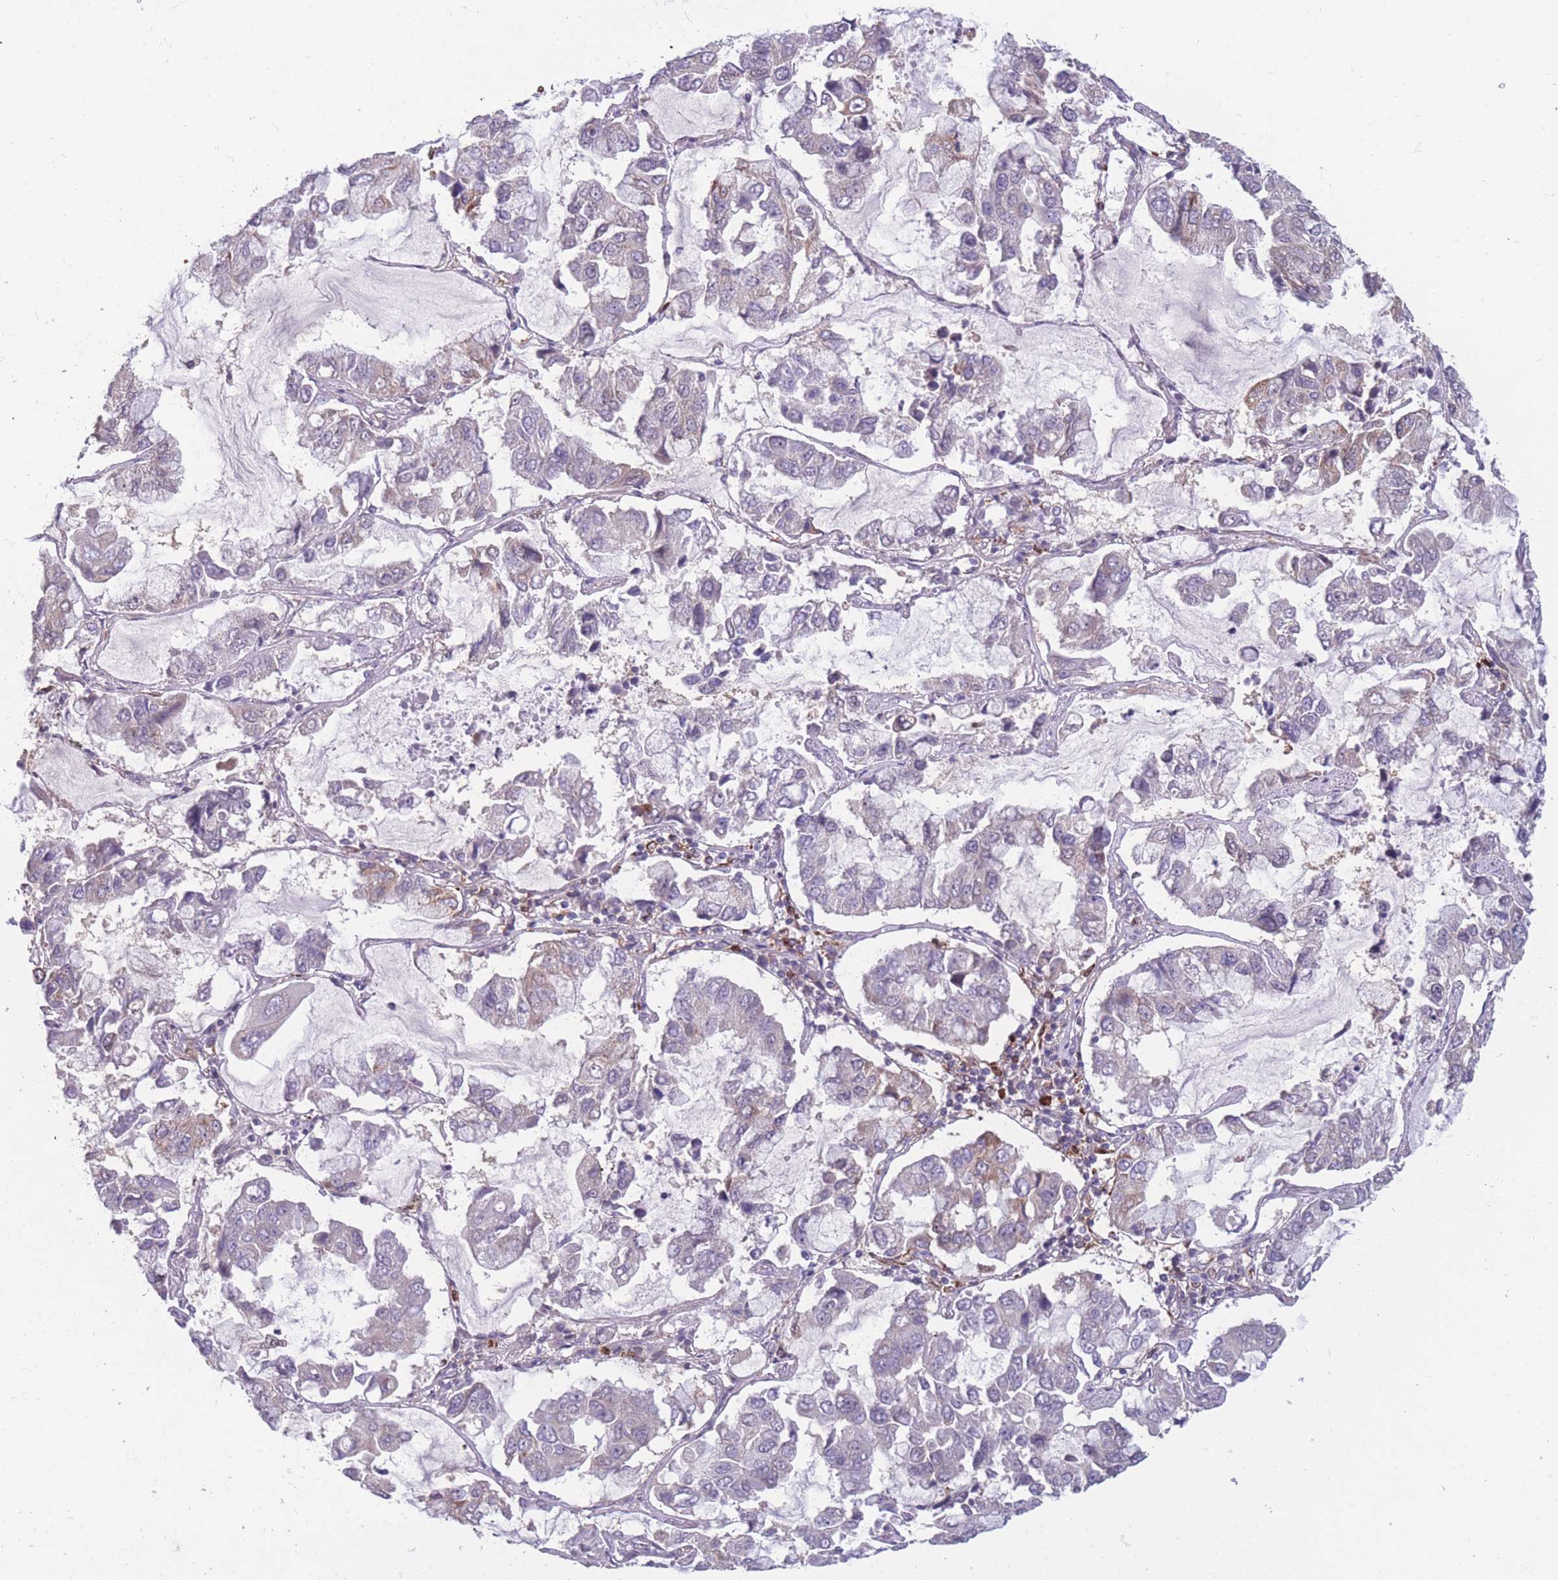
{"staining": {"intensity": "negative", "quantity": "none", "location": "none"}, "tissue": "lung cancer", "cell_type": "Tumor cells", "image_type": "cancer", "snomed": [{"axis": "morphology", "description": "Adenocarcinoma, NOS"}, {"axis": "topography", "description": "Lung"}], "caption": "Immunohistochemistry of human lung cancer demonstrates no staining in tumor cells.", "gene": "TMEM121", "patient": {"sex": "male", "age": 64}}